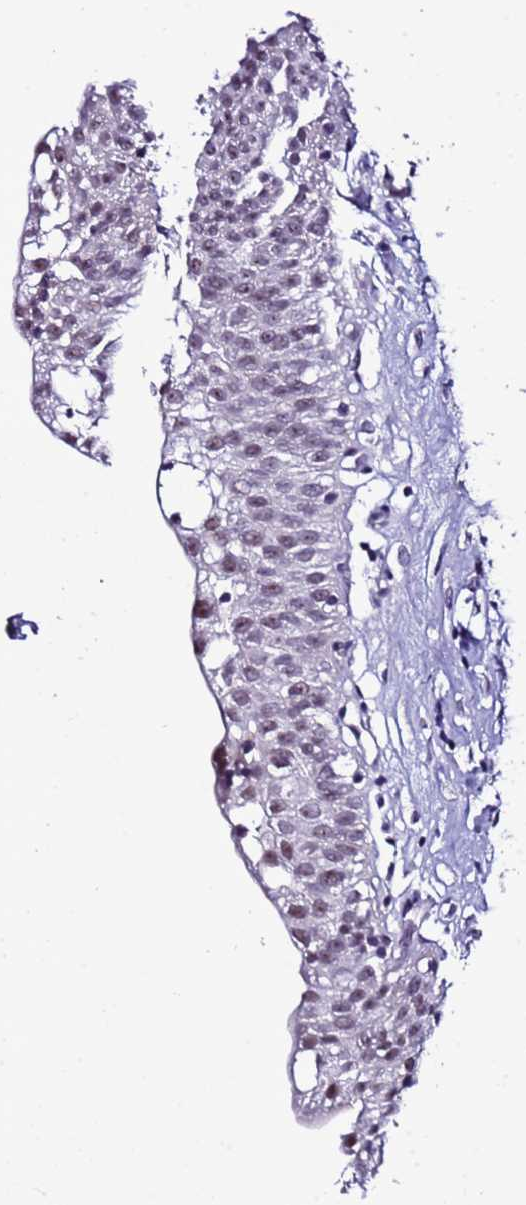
{"staining": {"intensity": "moderate", "quantity": "25%-75%", "location": "nuclear"}, "tissue": "urinary bladder", "cell_type": "Urothelial cells", "image_type": "normal", "snomed": [{"axis": "morphology", "description": "Normal tissue, NOS"}, {"axis": "topography", "description": "Urinary bladder"}], "caption": "Urinary bladder was stained to show a protein in brown. There is medium levels of moderate nuclear positivity in approximately 25%-75% of urothelial cells. The staining was performed using DAB (3,3'-diaminobenzidine) to visualize the protein expression in brown, while the nuclei were stained in blue with hematoxylin (Magnification: 20x).", "gene": "C19orf47", "patient": {"sex": "male", "age": 51}}